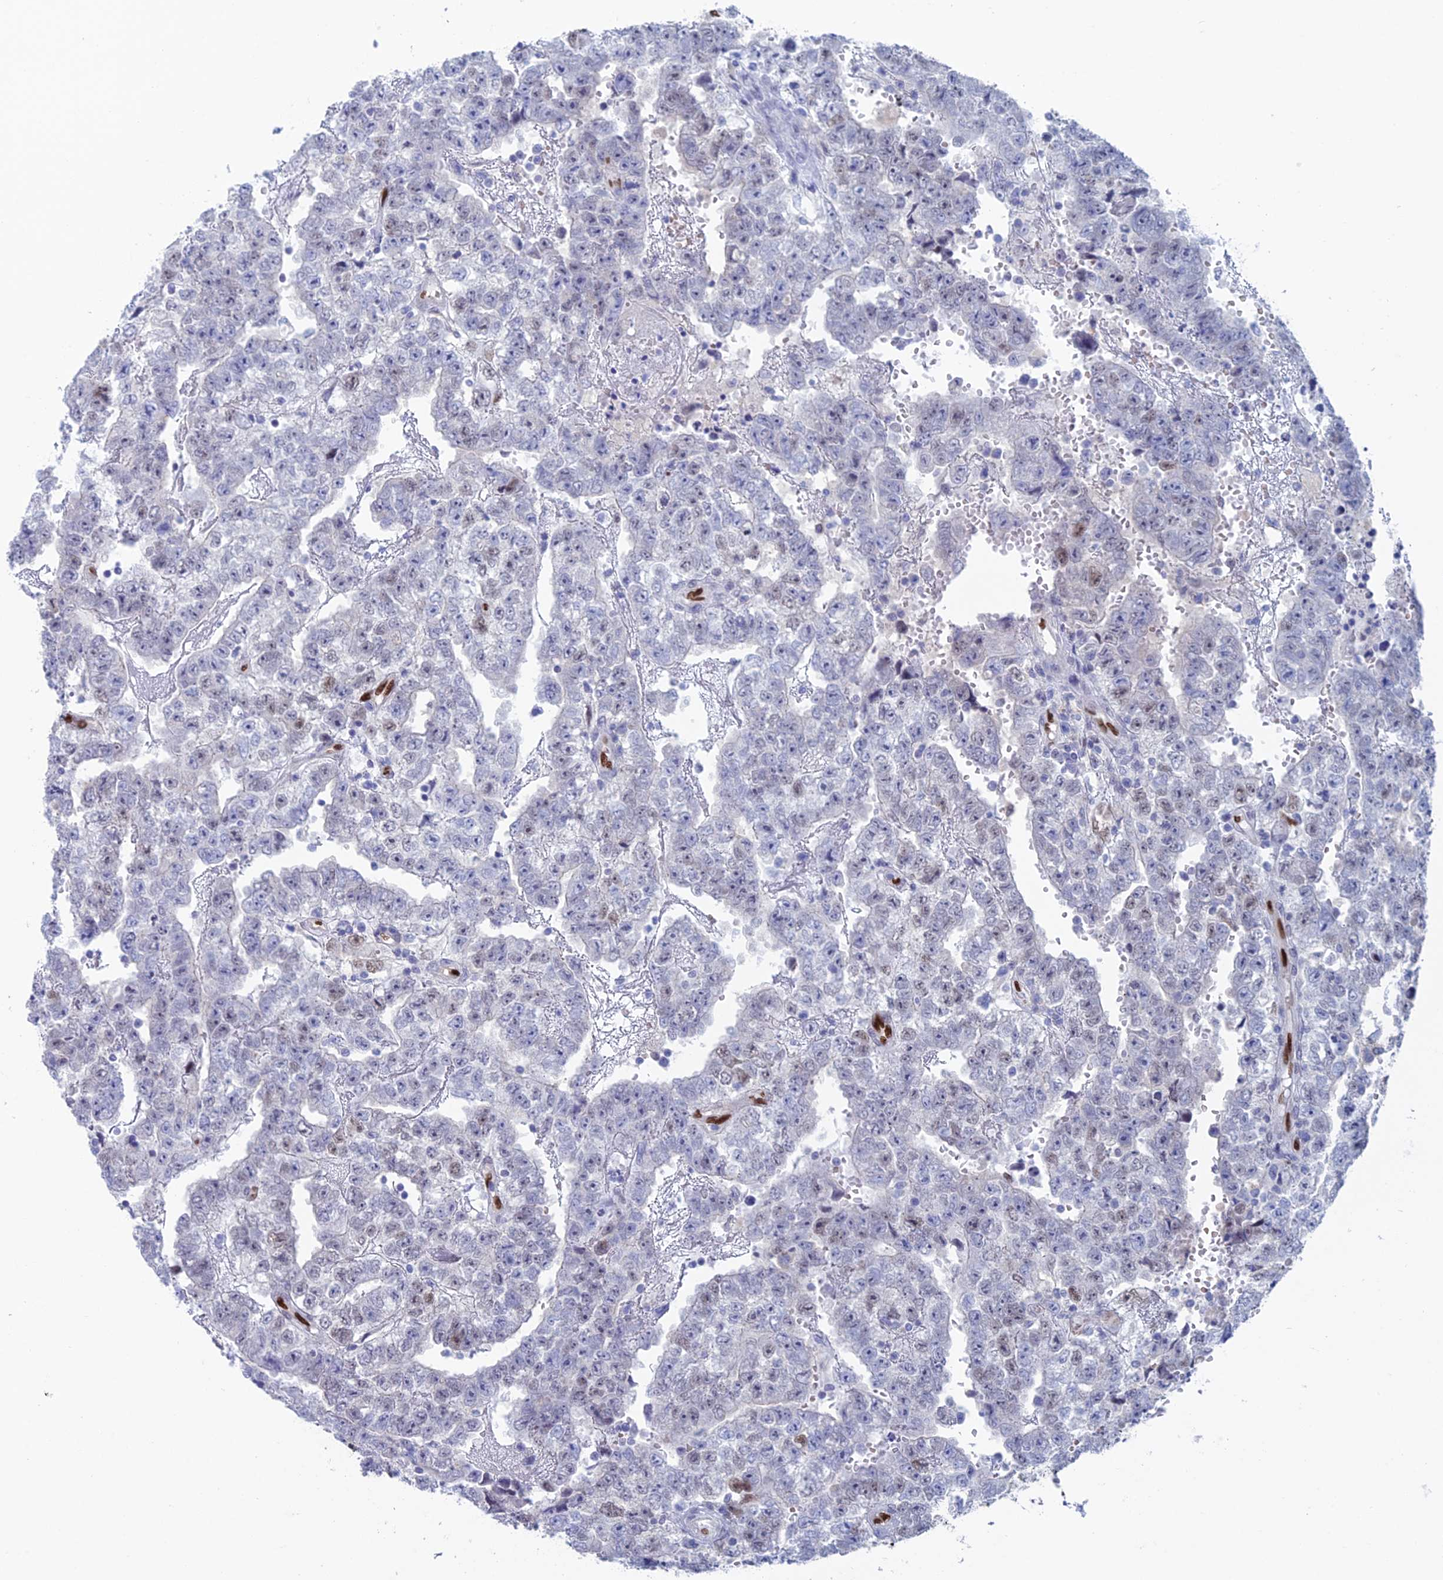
{"staining": {"intensity": "negative", "quantity": "none", "location": "none"}, "tissue": "testis cancer", "cell_type": "Tumor cells", "image_type": "cancer", "snomed": [{"axis": "morphology", "description": "Carcinoma, Embryonal, NOS"}, {"axis": "topography", "description": "Testis"}], "caption": "Immunohistochemical staining of human testis cancer displays no significant expression in tumor cells. Nuclei are stained in blue.", "gene": "NOL4L", "patient": {"sex": "male", "age": 25}}